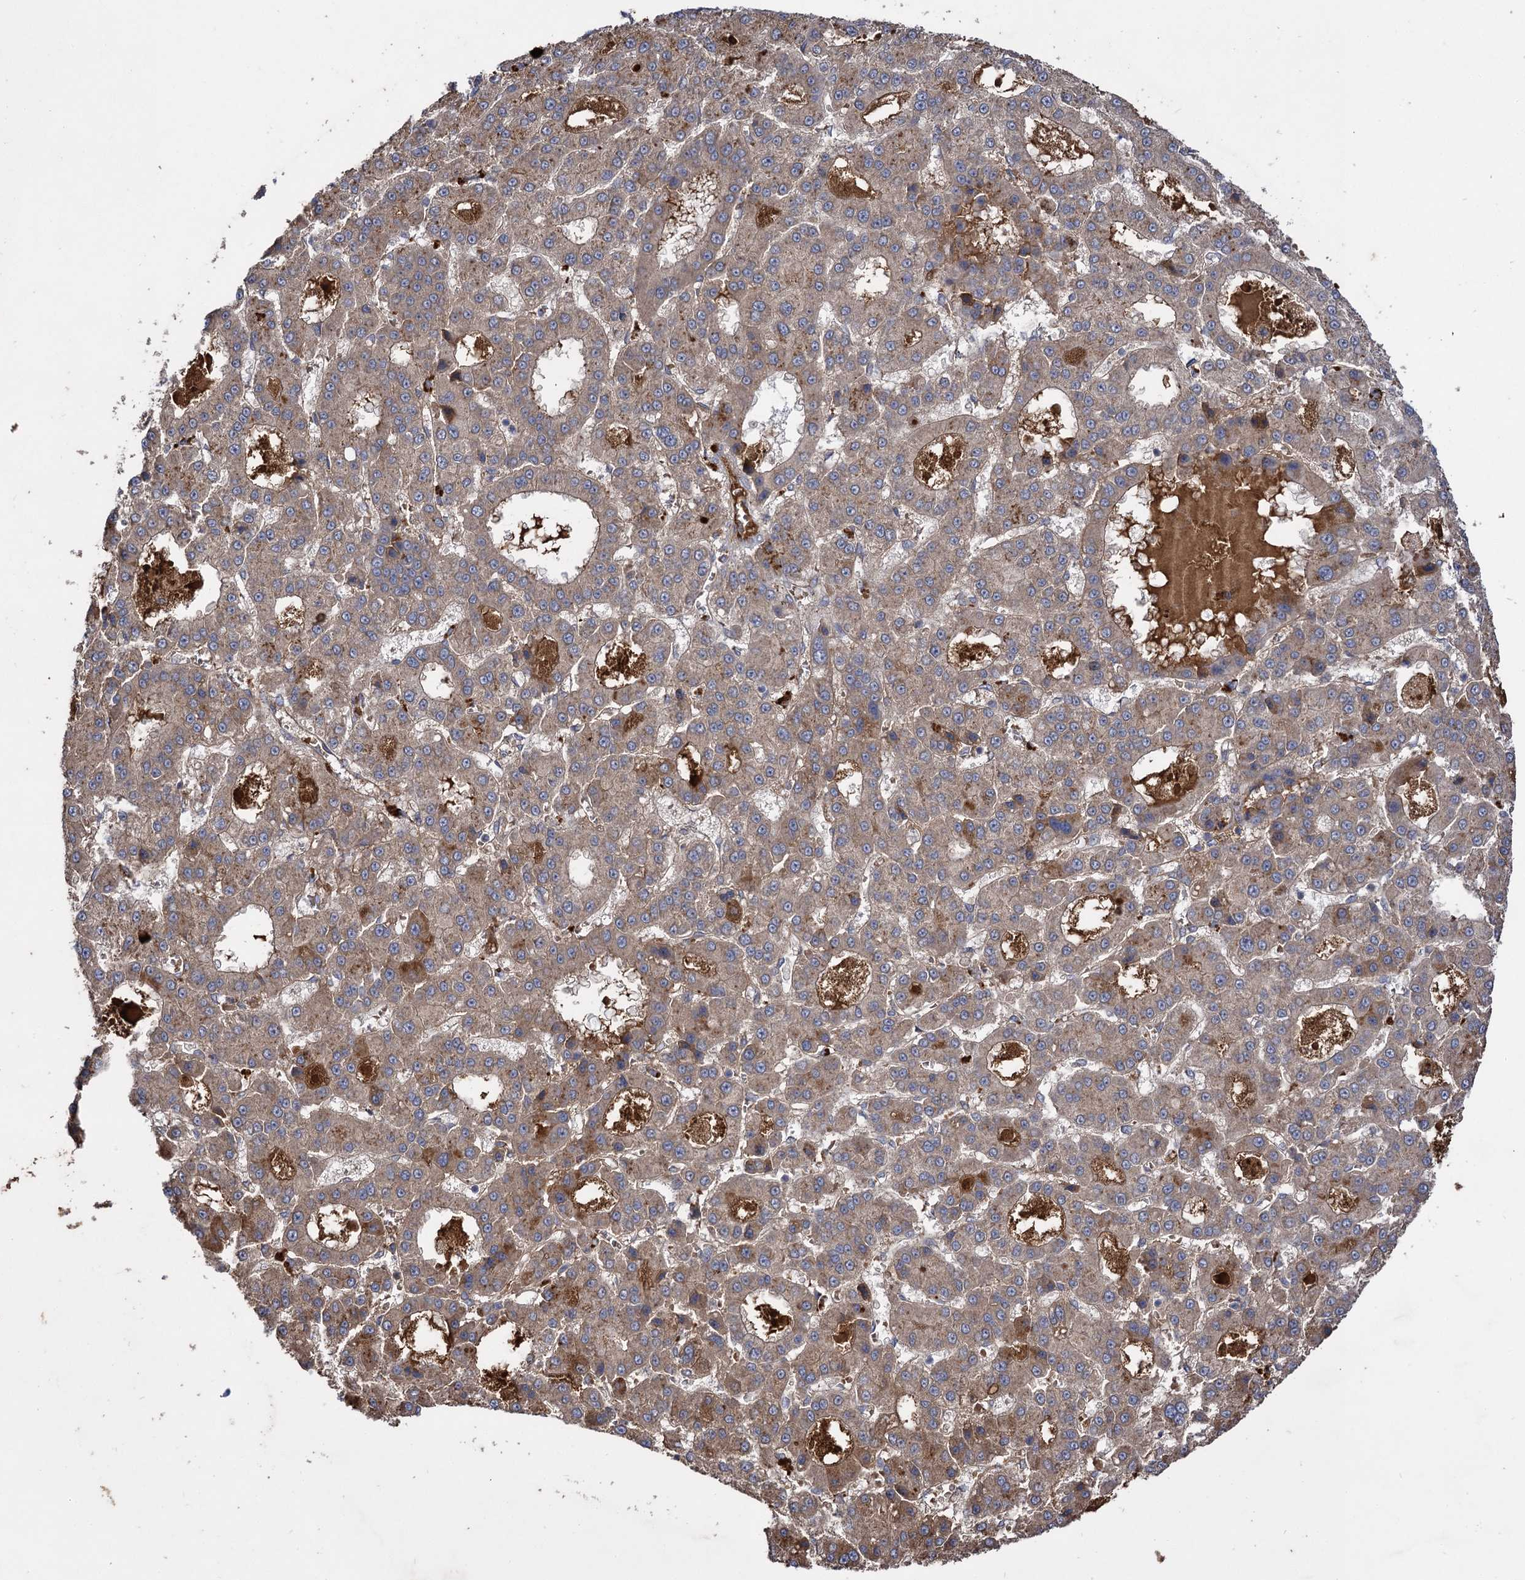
{"staining": {"intensity": "moderate", "quantity": ">75%", "location": "cytoplasmic/membranous"}, "tissue": "liver cancer", "cell_type": "Tumor cells", "image_type": "cancer", "snomed": [{"axis": "morphology", "description": "Carcinoma, Hepatocellular, NOS"}, {"axis": "topography", "description": "Liver"}], "caption": "Immunohistochemical staining of human liver cancer (hepatocellular carcinoma) demonstrates moderate cytoplasmic/membranous protein positivity in approximately >75% of tumor cells.", "gene": "USP50", "patient": {"sex": "male", "age": 70}}